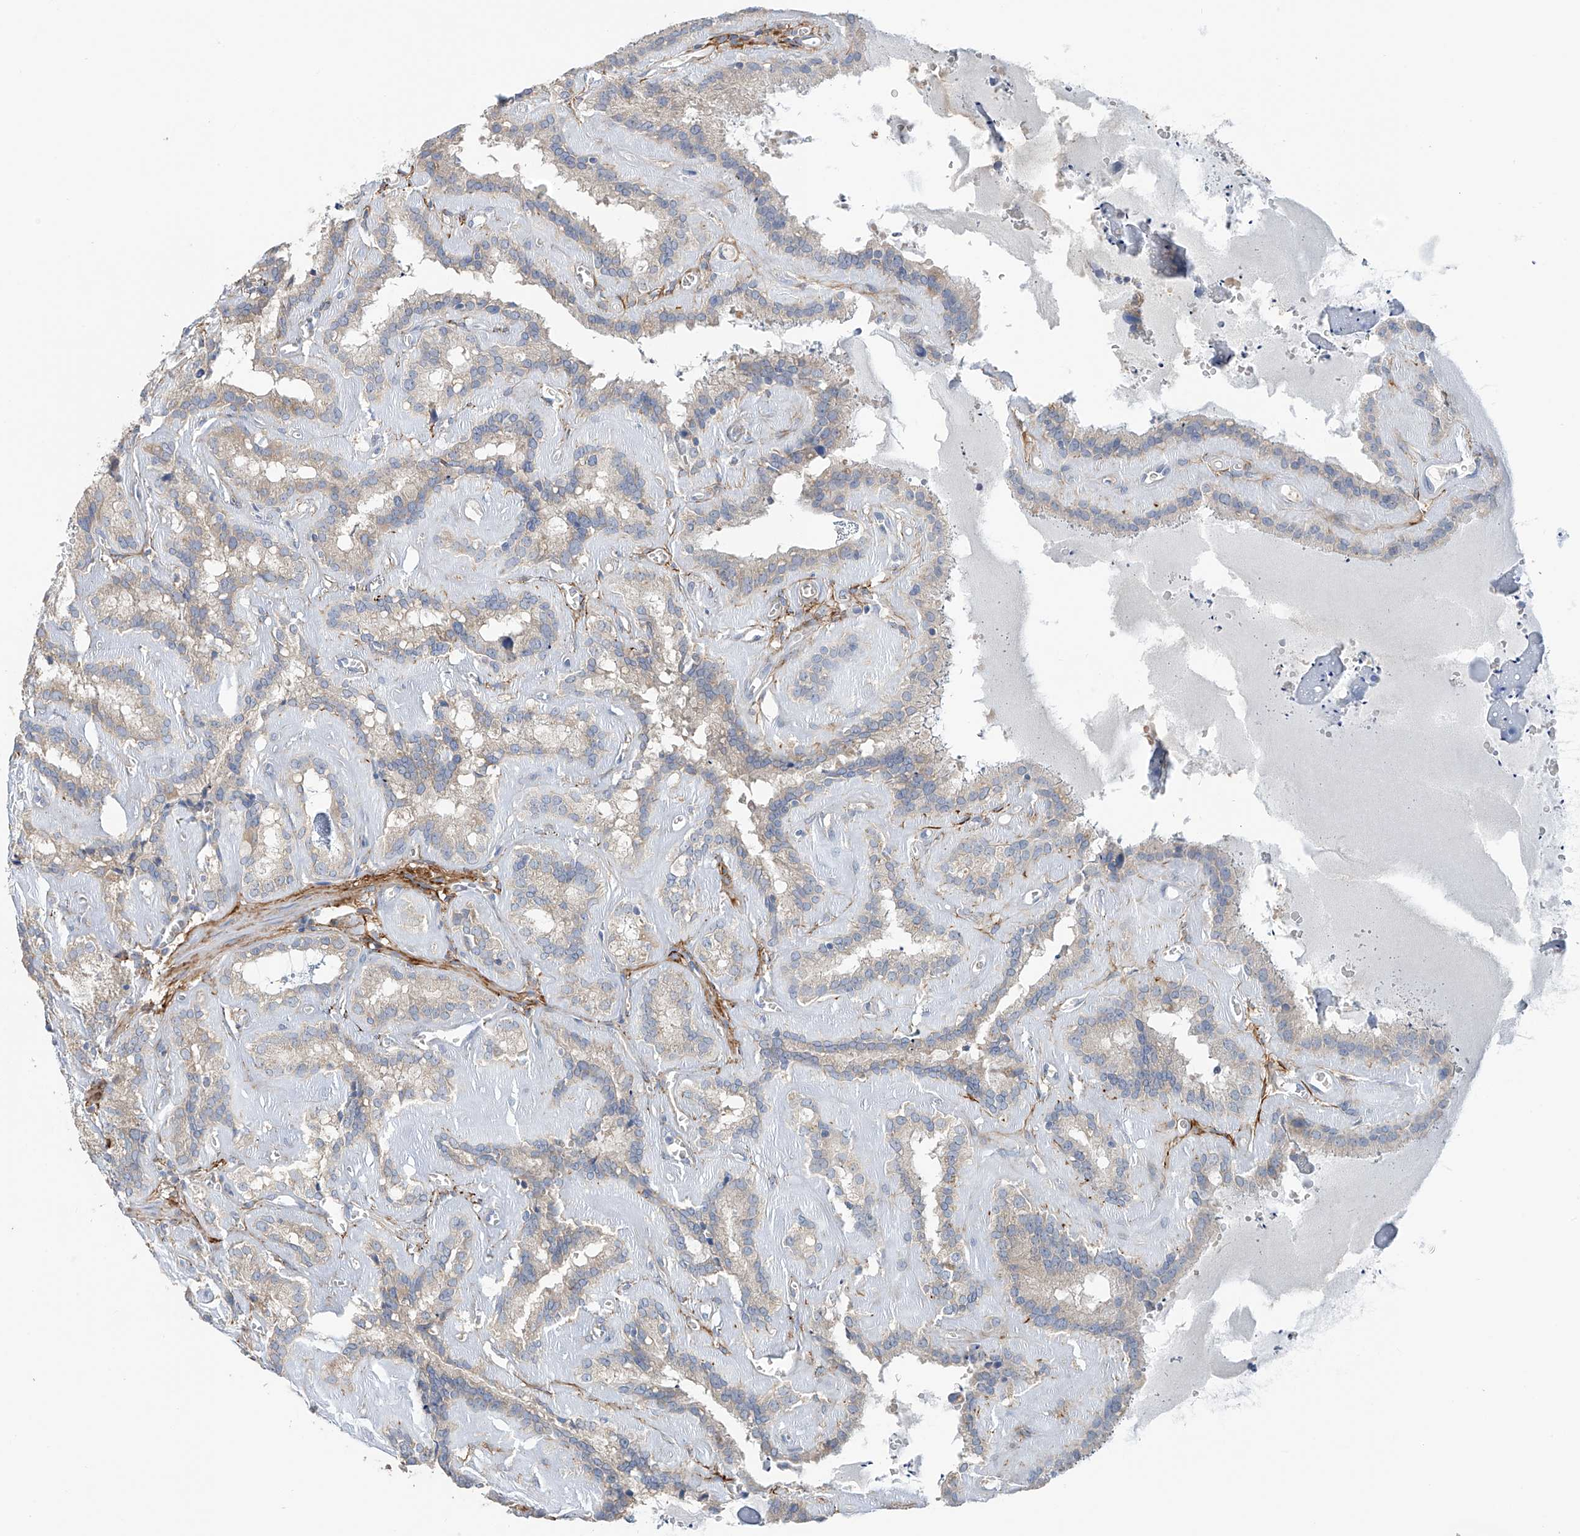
{"staining": {"intensity": "negative", "quantity": "none", "location": "none"}, "tissue": "seminal vesicle", "cell_type": "Glandular cells", "image_type": "normal", "snomed": [{"axis": "morphology", "description": "Normal tissue, NOS"}, {"axis": "topography", "description": "Prostate"}, {"axis": "topography", "description": "Seminal veicle"}], "caption": "This is an immunohistochemistry (IHC) image of benign seminal vesicle. There is no staining in glandular cells.", "gene": "GALNTL6", "patient": {"sex": "male", "age": 59}}